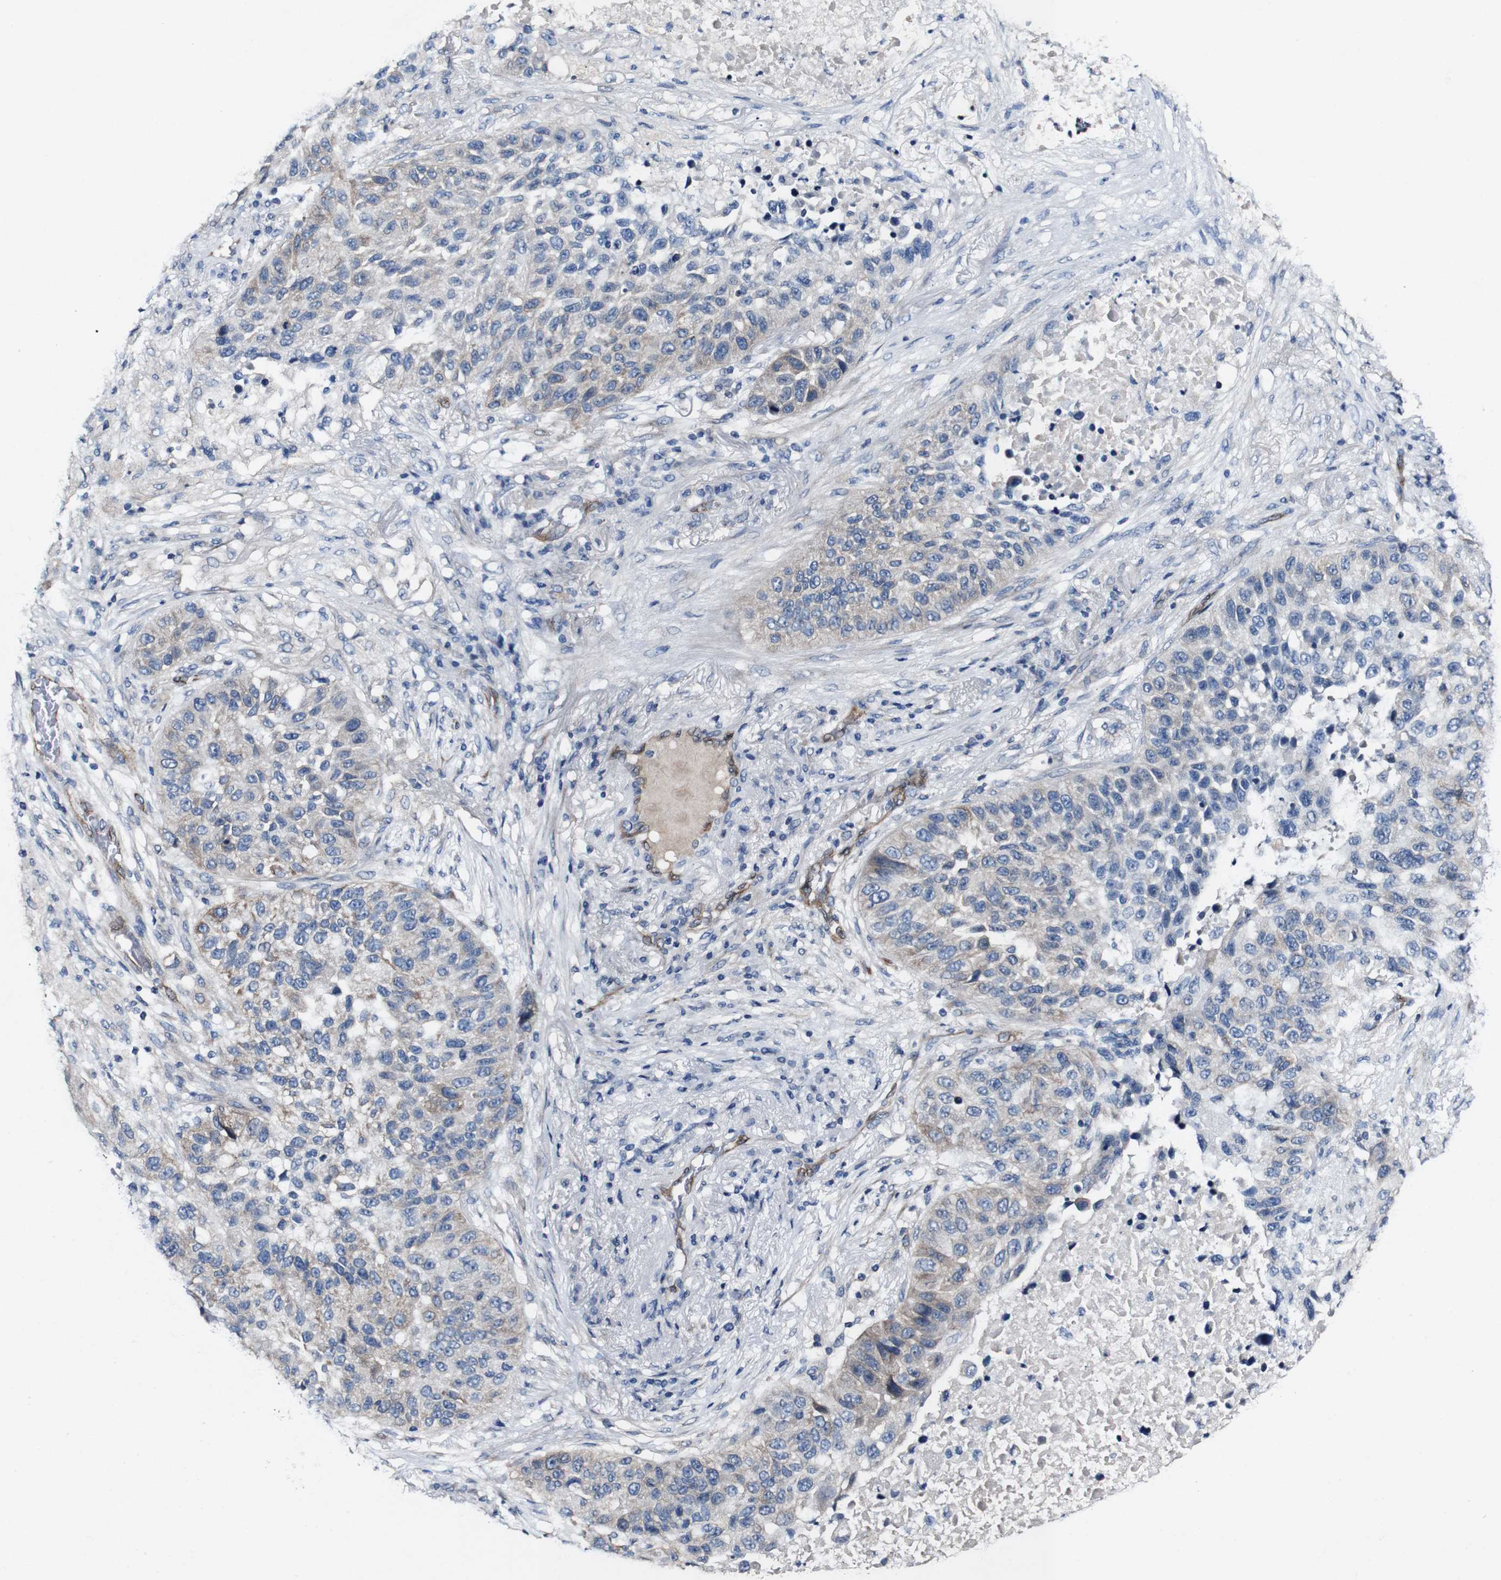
{"staining": {"intensity": "weak", "quantity": "25%-75%", "location": "cytoplasmic/membranous"}, "tissue": "lung cancer", "cell_type": "Tumor cells", "image_type": "cancer", "snomed": [{"axis": "morphology", "description": "Squamous cell carcinoma, NOS"}, {"axis": "topography", "description": "Lung"}], "caption": "Protein staining of lung cancer tissue exhibits weak cytoplasmic/membranous expression in approximately 25%-75% of tumor cells. The staining was performed using DAB, with brown indicating positive protein expression. Nuclei are stained blue with hematoxylin.", "gene": "GRAMD1A", "patient": {"sex": "male", "age": 57}}